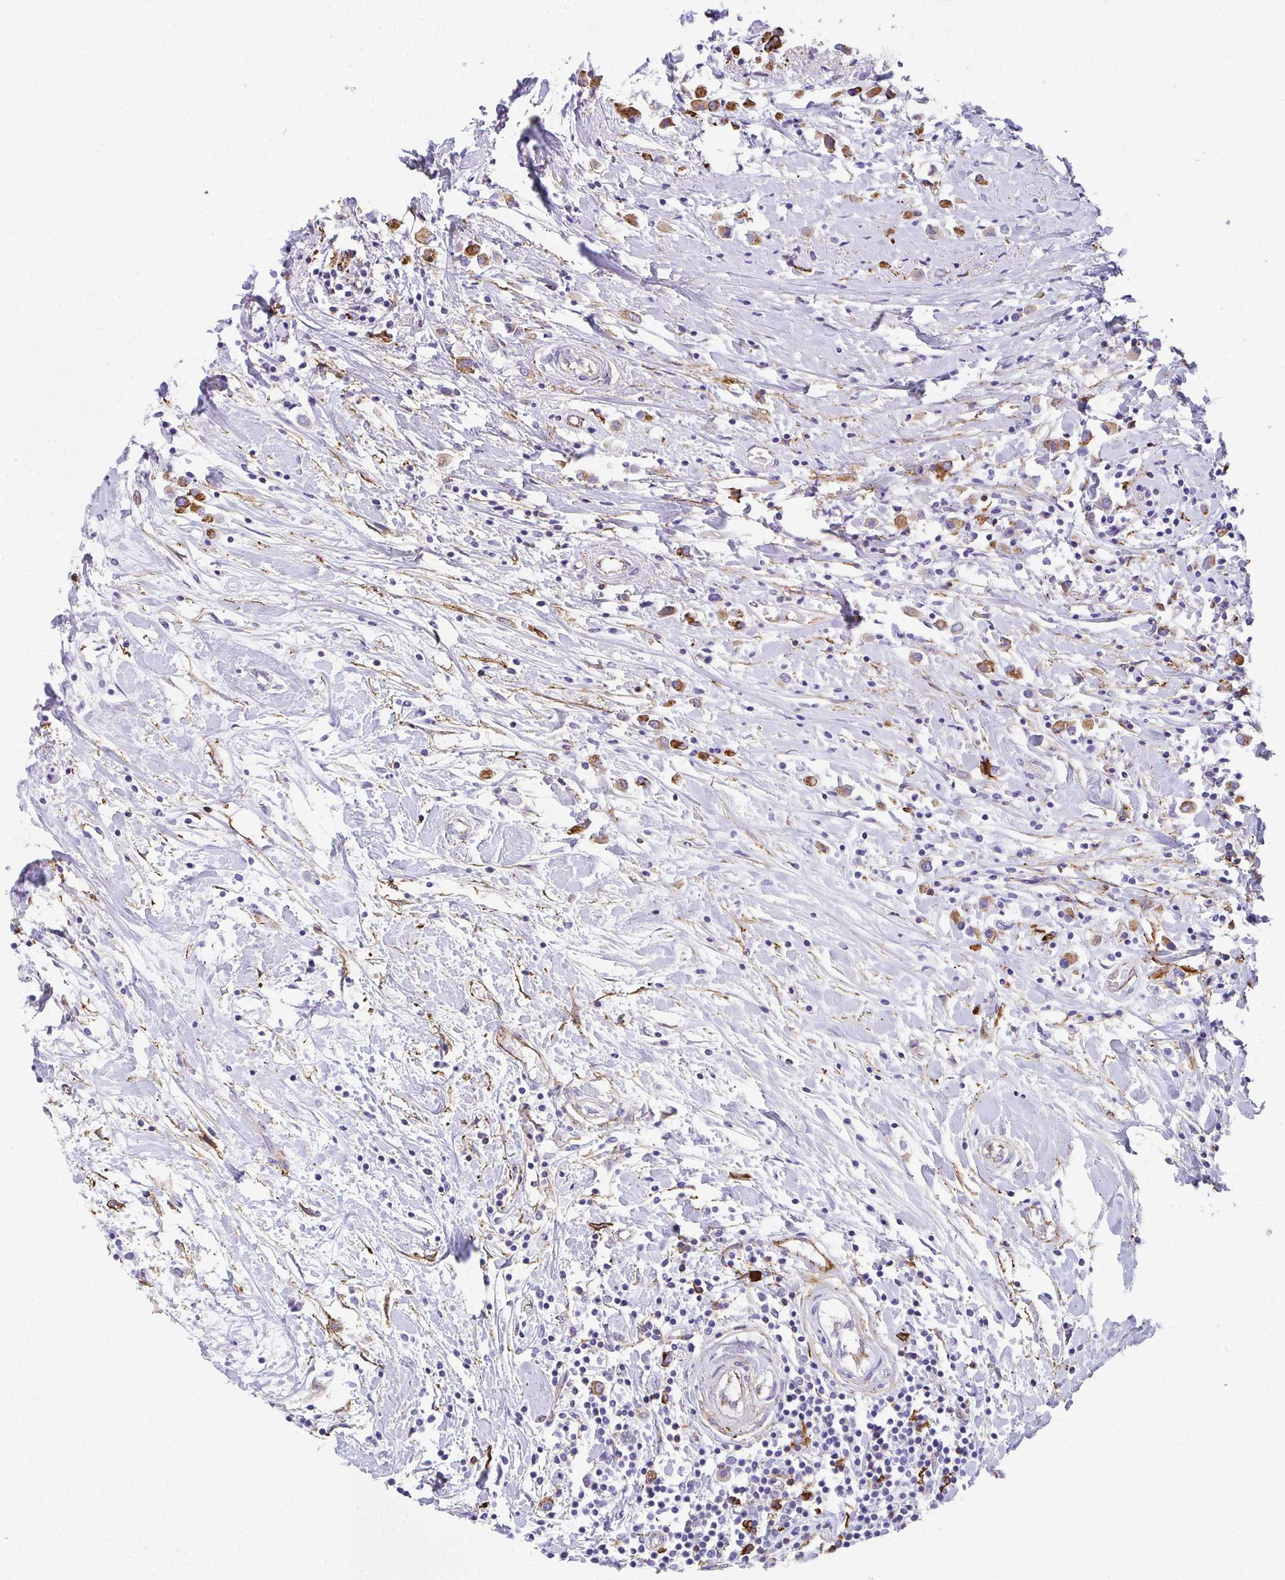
{"staining": {"intensity": "moderate", "quantity": ">75%", "location": "cytoplasmic/membranous"}, "tissue": "breast cancer", "cell_type": "Tumor cells", "image_type": "cancer", "snomed": [{"axis": "morphology", "description": "Duct carcinoma"}, {"axis": "topography", "description": "Breast"}], "caption": "Immunohistochemical staining of human invasive ductal carcinoma (breast) displays medium levels of moderate cytoplasmic/membranous protein expression in approximately >75% of tumor cells.", "gene": "DBN1", "patient": {"sex": "female", "age": 61}}